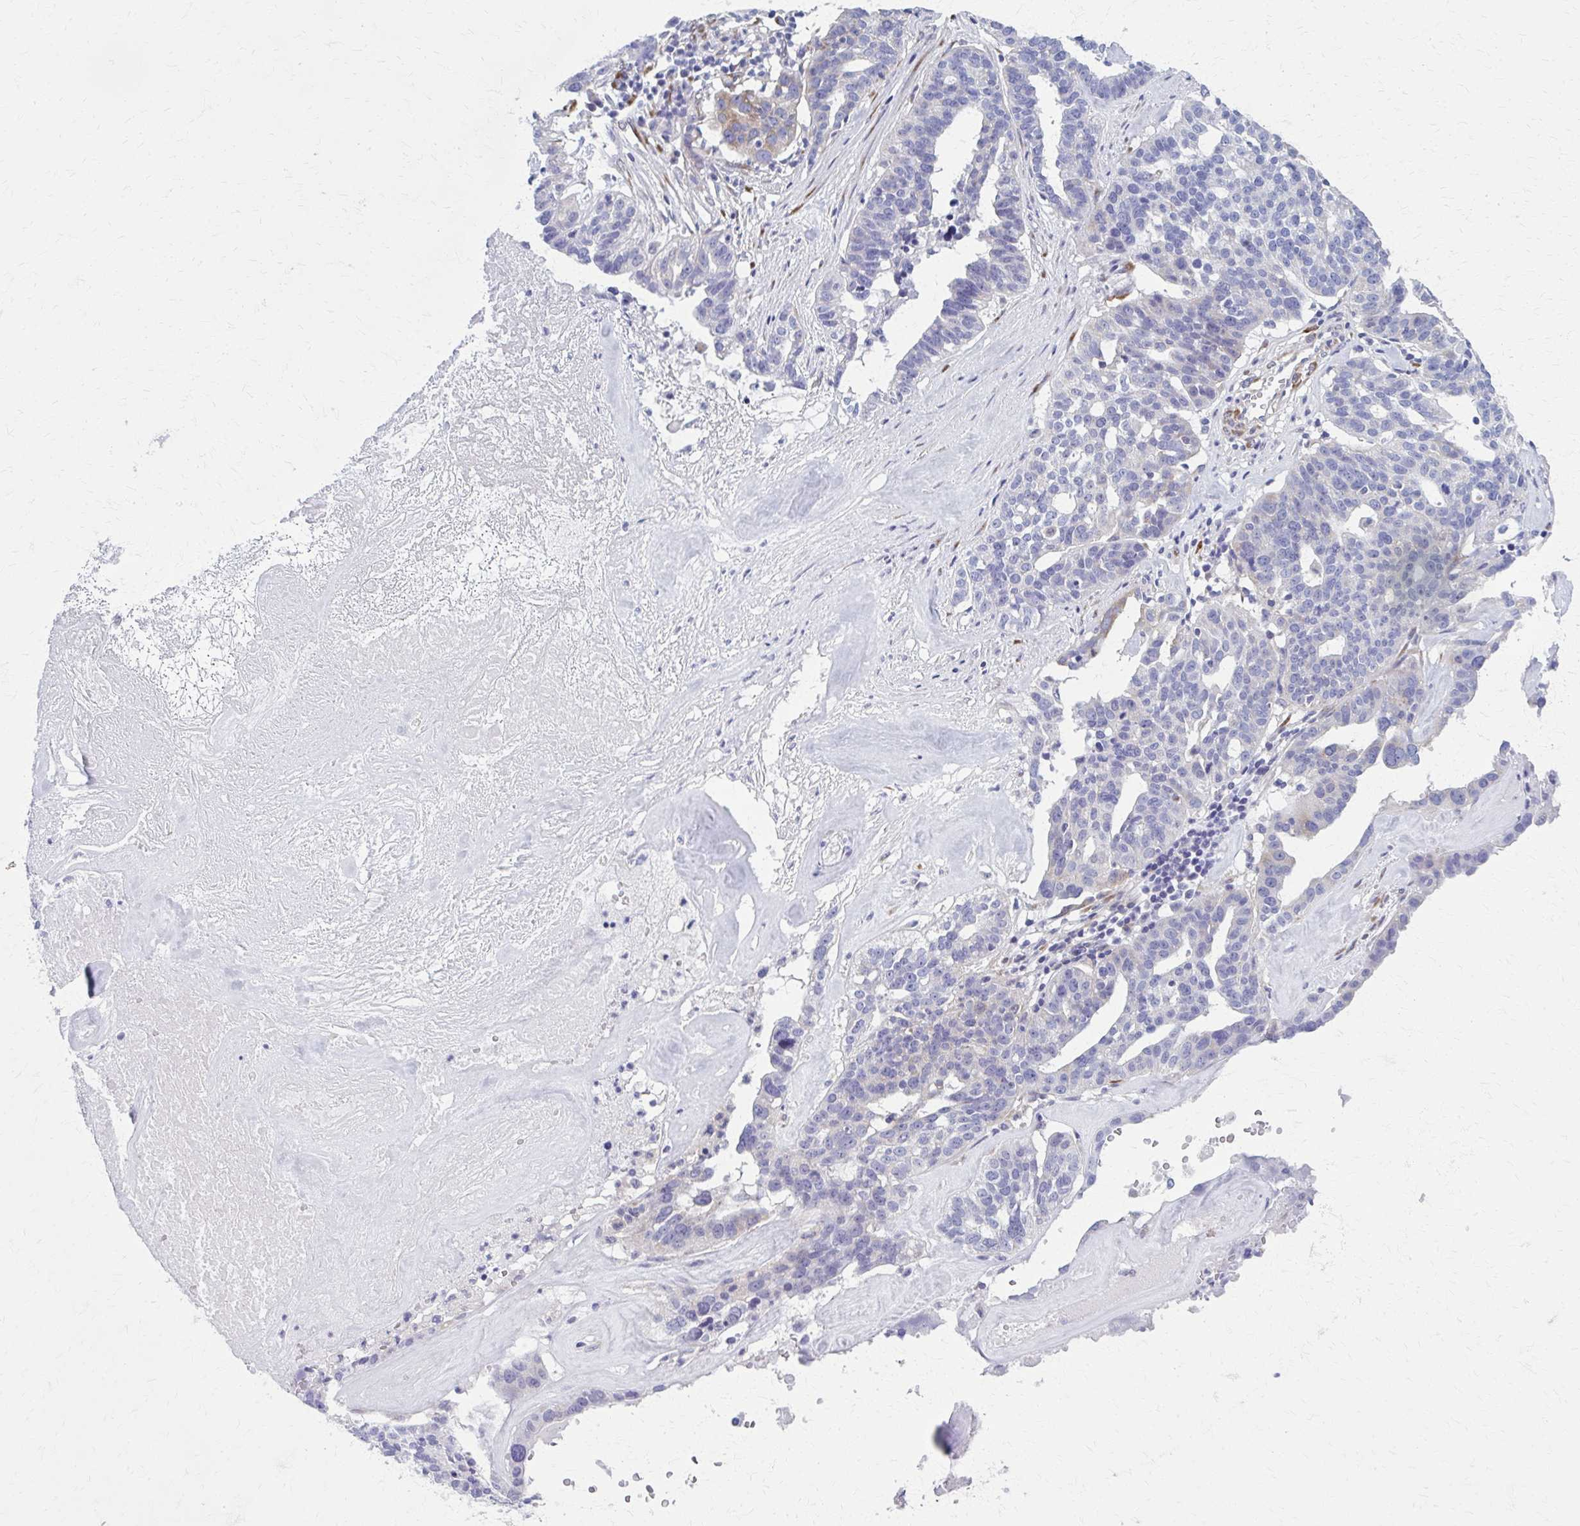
{"staining": {"intensity": "weak", "quantity": "<25%", "location": "cytoplasmic/membranous"}, "tissue": "ovarian cancer", "cell_type": "Tumor cells", "image_type": "cancer", "snomed": [{"axis": "morphology", "description": "Cystadenocarcinoma, serous, NOS"}, {"axis": "topography", "description": "Ovary"}], "caption": "Image shows no protein staining in tumor cells of serous cystadenocarcinoma (ovarian) tissue.", "gene": "SPATS2L", "patient": {"sex": "female", "age": 59}}